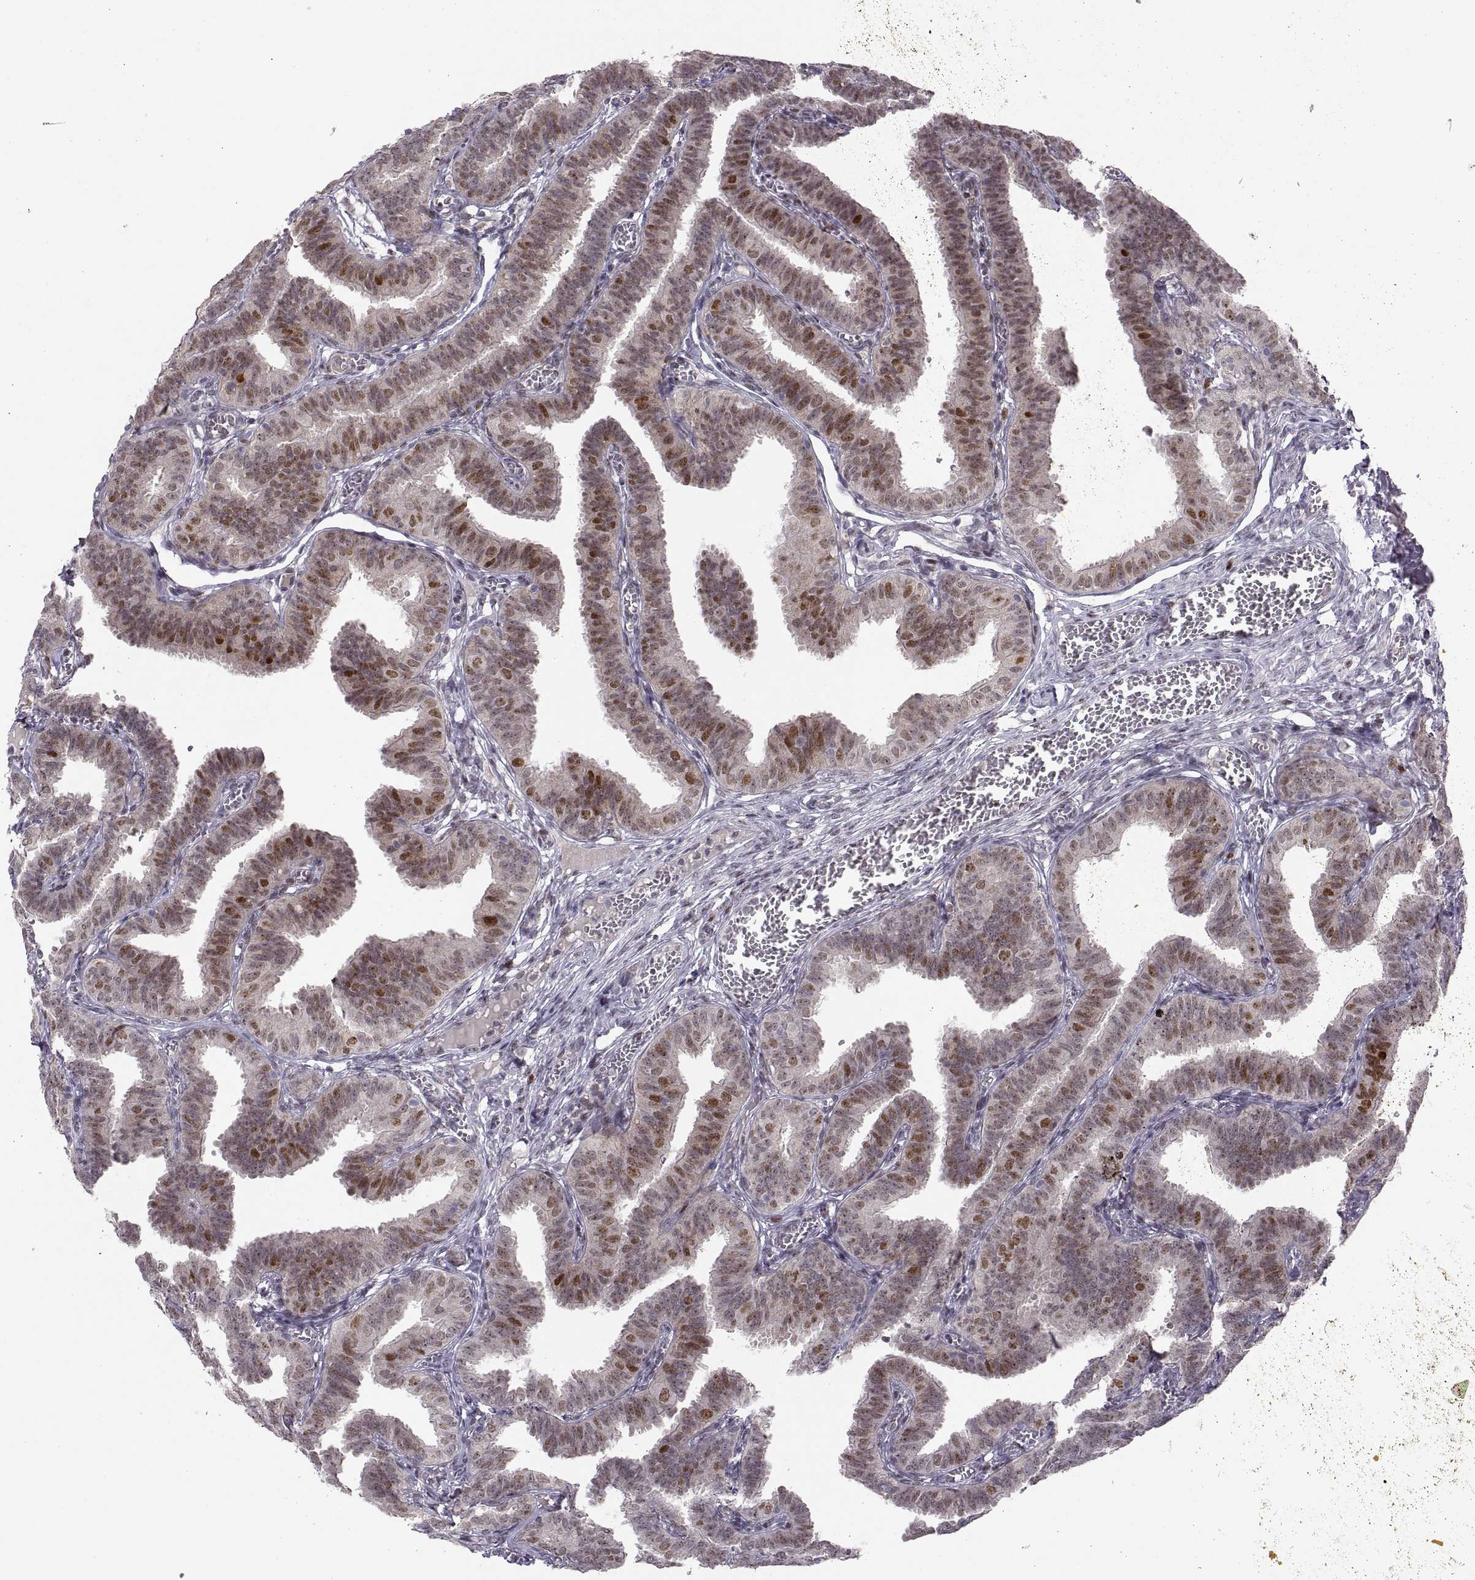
{"staining": {"intensity": "strong", "quantity": "<25%", "location": "nuclear"}, "tissue": "fallopian tube", "cell_type": "Glandular cells", "image_type": "normal", "snomed": [{"axis": "morphology", "description": "Normal tissue, NOS"}, {"axis": "topography", "description": "Fallopian tube"}], "caption": "Immunohistochemistry (IHC) of normal fallopian tube demonstrates medium levels of strong nuclear staining in about <25% of glandular cells. Nuclei are stained in blue.", "gene": "SNAI1", "patient": {"sex": "female", "age": 25}}